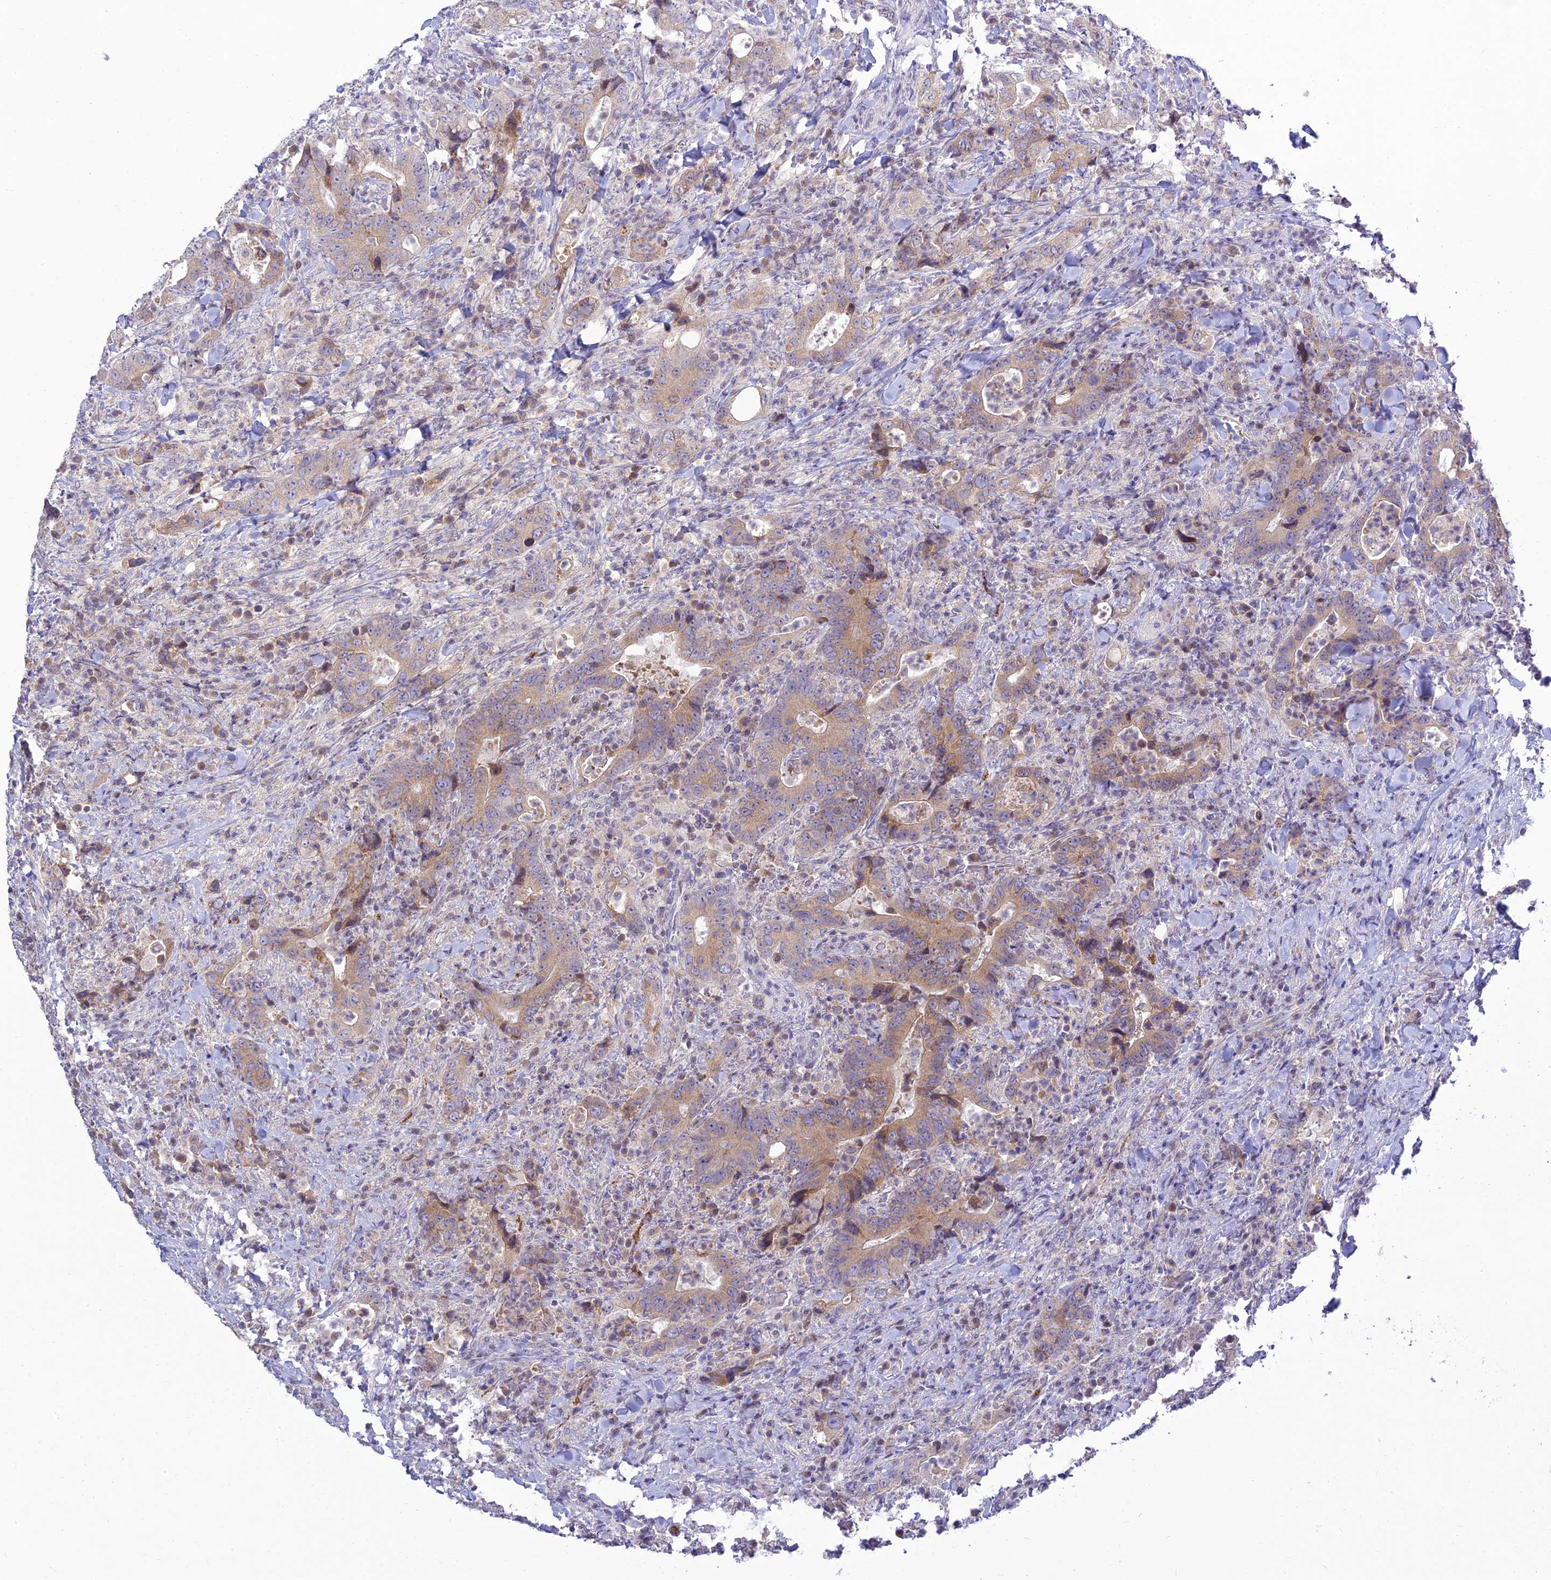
{"staining": {"intensity": "moderate", "quantity": ">75%", "location": "cytoplasmic/membranous"}, "tissue": "colorectal cancer", "cell_type": "Tumor cells", "image_type": "cancer", "snomed": [{"axis": "morphology", "description": "Adenocarcinoma, NOS"}, {"axis": "topography", "description": "Colon"}], "caption": "The histopathology image reveals a brown stain indicating the presence of a protein in the cytoplasmic/membranous of tumor cells in colorectal adenocarcinoma.", "gene": "TMEM40", "patient": {"sex": "female", "age": 75}}